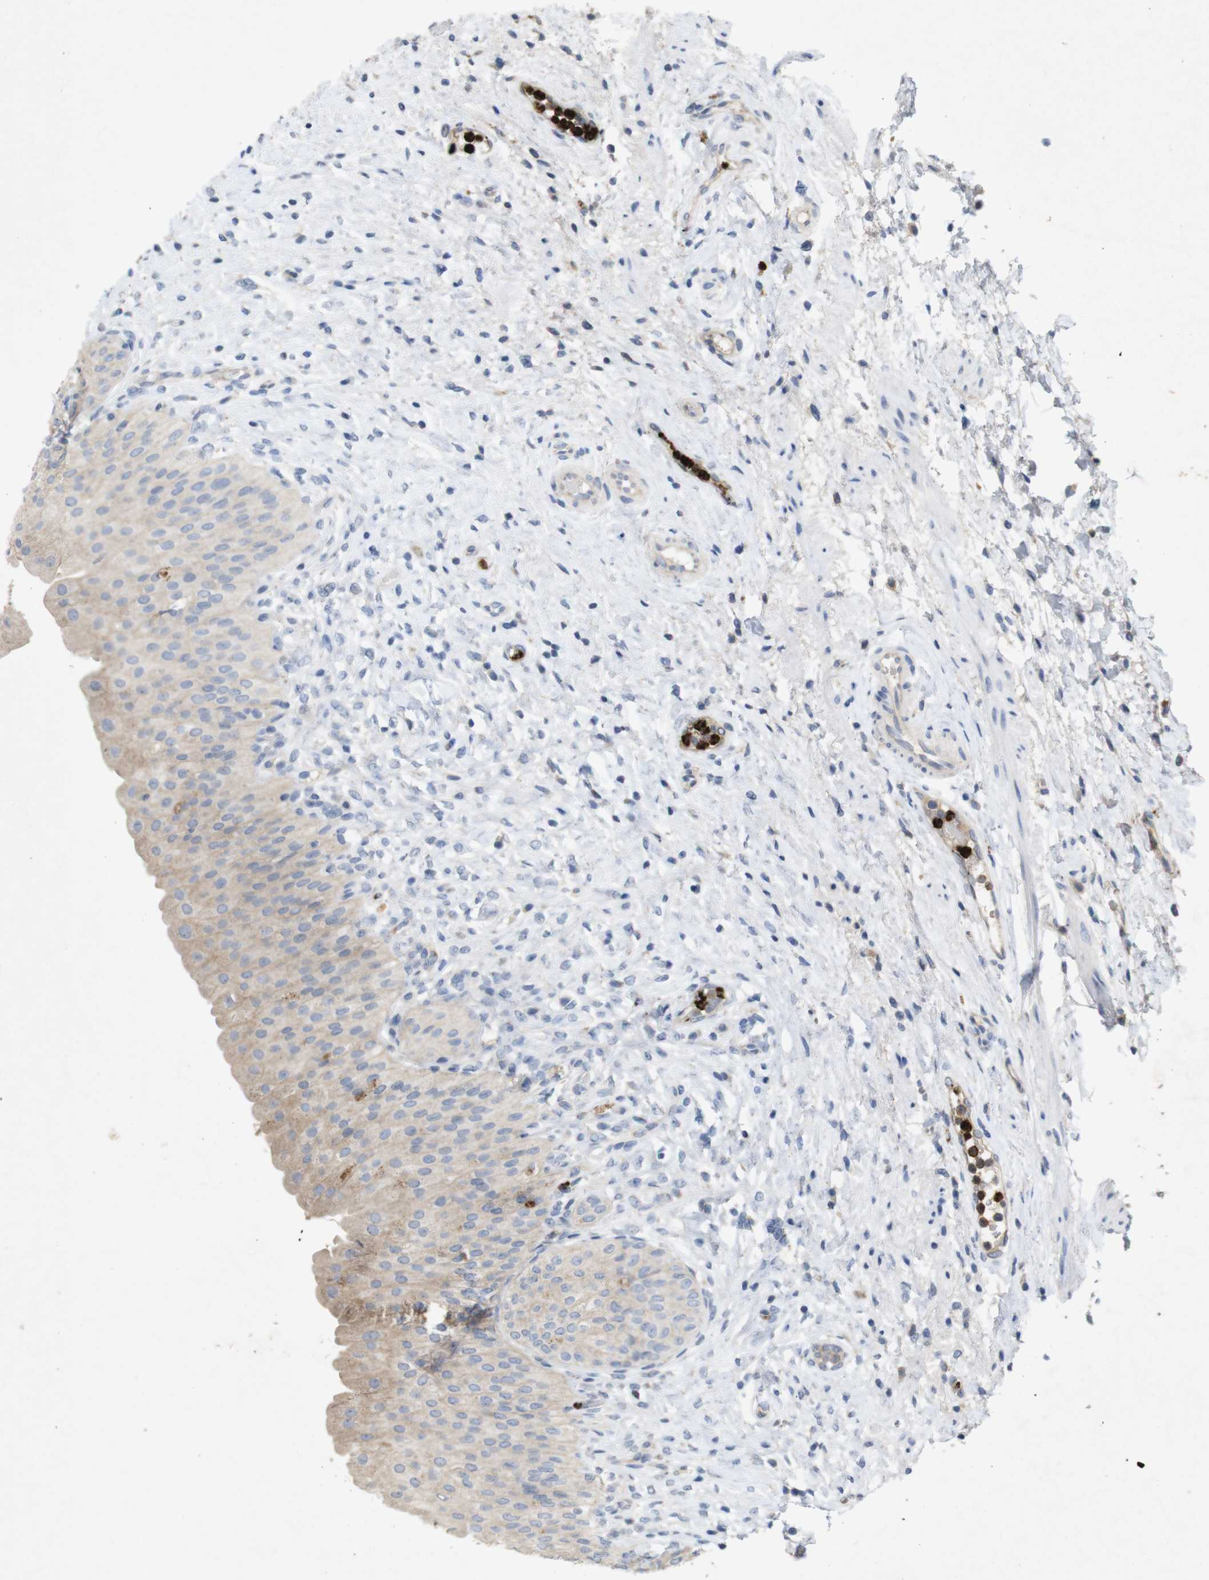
{"staining": {"intensity": "weak", "quantity": ">75%", "location": "cytoplasmic/membranous"}, "tissue": "urinary bladder", "cell_type": "Urothelial cells", "image_type": "normal", "snomed": [{"axis": "morphology", "description": "Normal tissue, NOS"}, {"axis": "morphology", "description": "Urothelial carcinoma, High grade"}, {"axis": "topography", "description": "Urinary bladder"}], "caption": "The image shows immunohistochemical staining of unremarkable urinary bladder. There is weak cytoplasmic/membranous staining is identified in approximately >75% of urothelial cells.", "gene": "TSPAN14", "patient": {"sex": "male", "age": 46}}